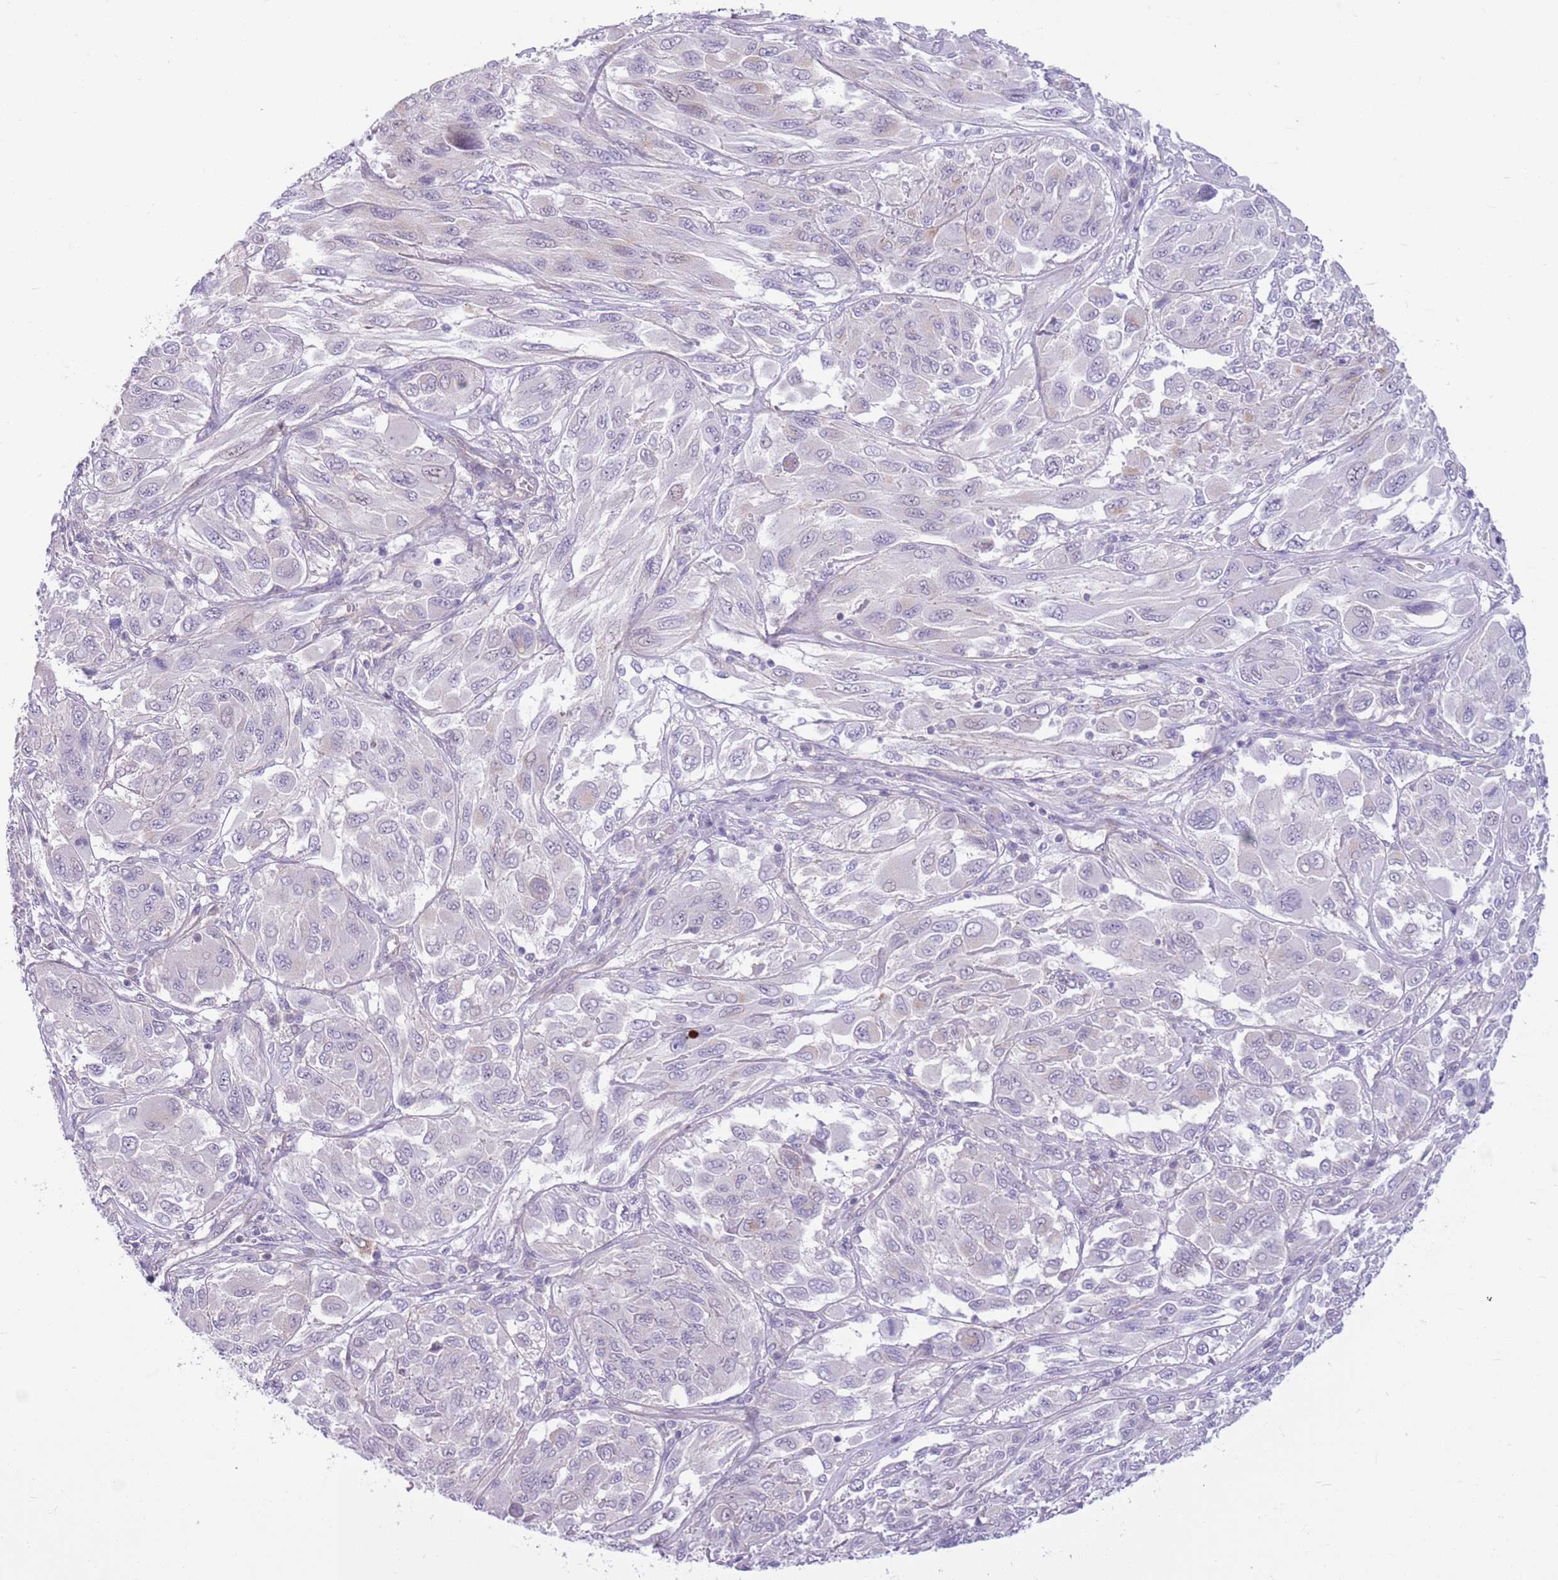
{"staining": {"intensity": "negative", "quantity": "none", "location": "none"}, "tissue": "melanoma", "cell_type": "Tumor cells", "image_type": "cancer", "snomed": [{"axis": "morphology", "description": "Malignant melanoma, NOS"}, {"axis": "topography", "description": "Skin"}], "caption": "A photomicrograph of human malignant melanoma is negative for staining in tumor cells.", "gene": "PARP8", "patient": {"sex": "female", "age": 91}}